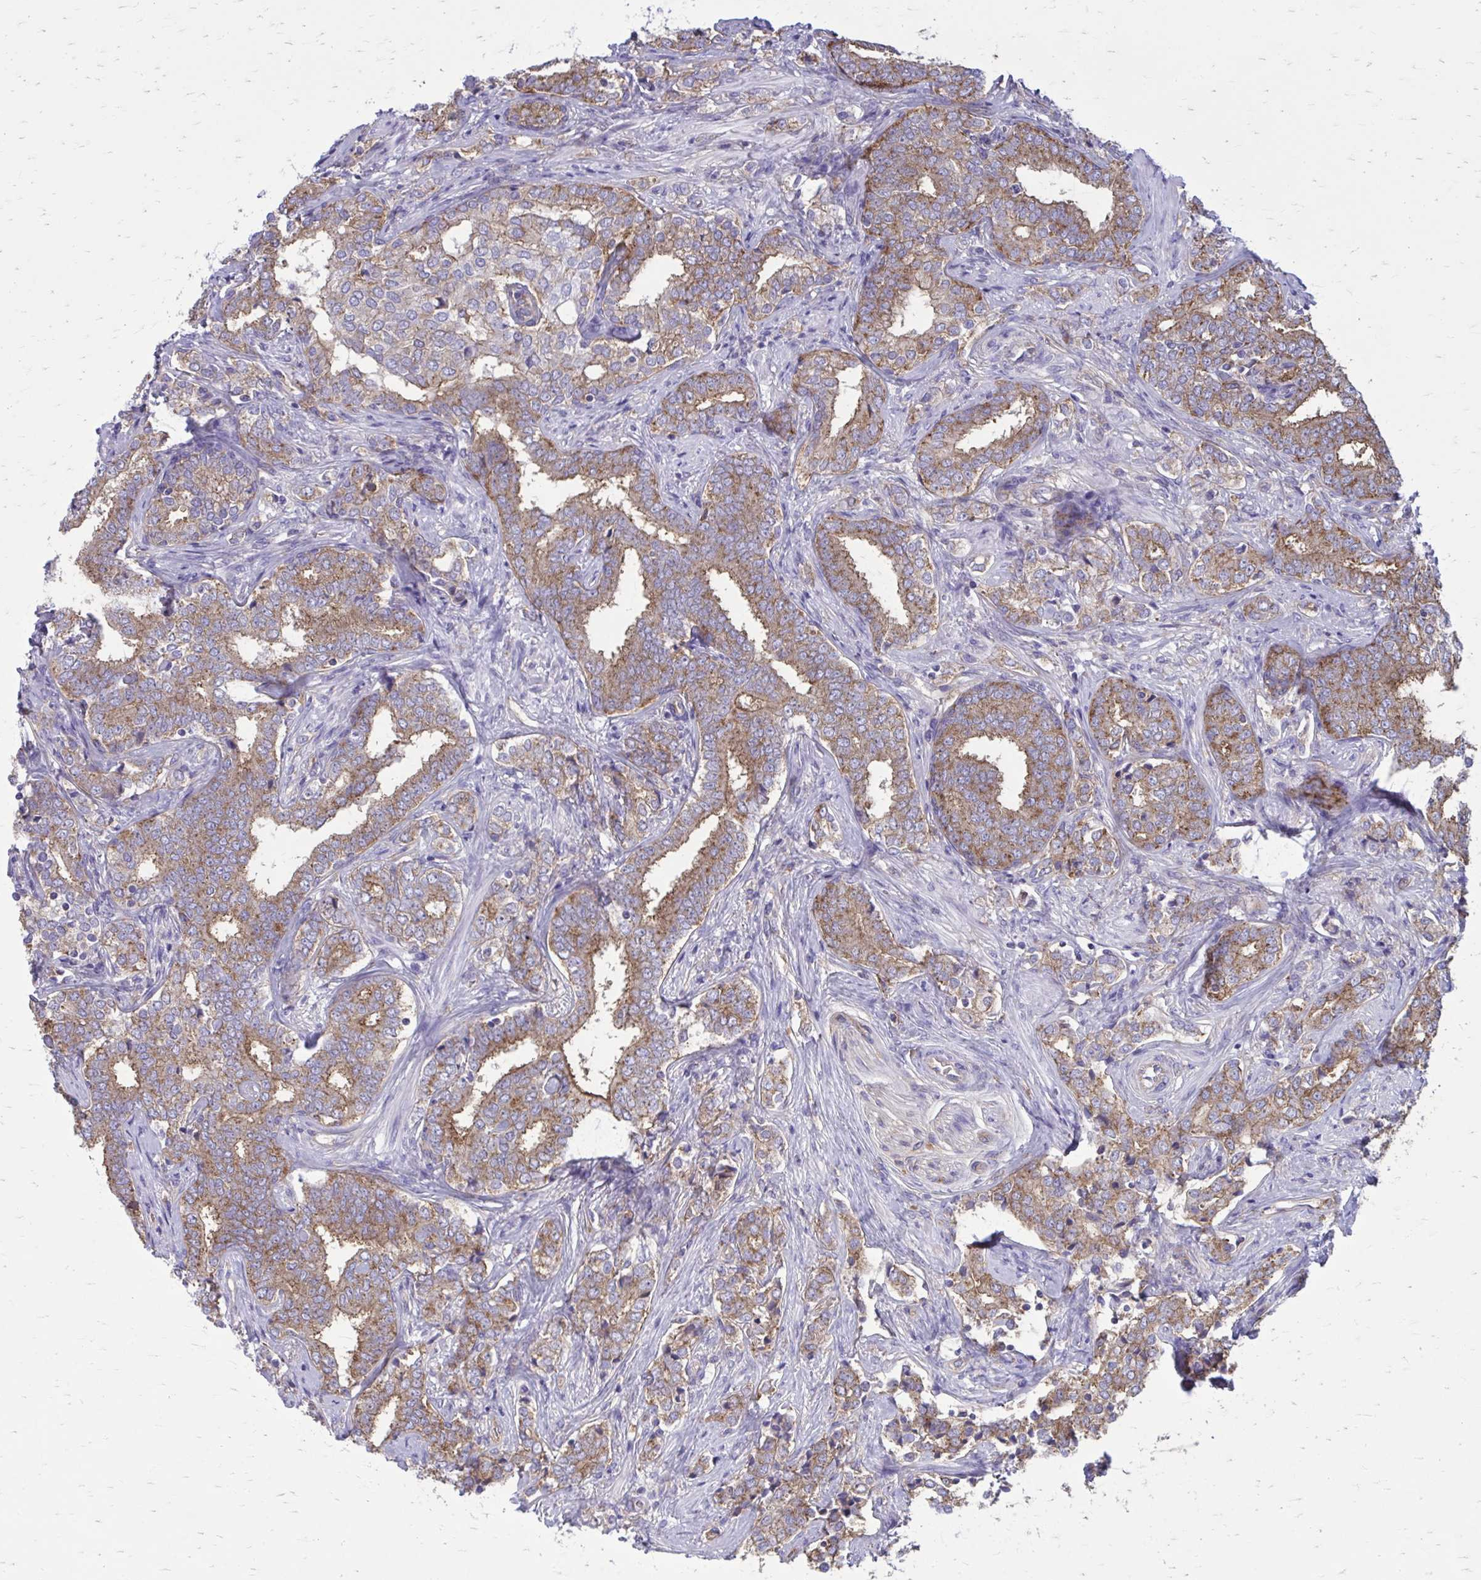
{"staining": {"intensity": "moderate", "quantity": ">75%", "location": "cytoplasmic/membranous"}, "tissue": "prostate cancer", "cell_type": "Tumor cells", "image_type": "cancer", "snomed": [{"axis": "morphology", "description": "Adenocarcinoma, High grade"}, {"axis": "topography", "description": "Prostate"}], "caption": "Immunohistochemical staining of adenocarcinoma (high-grade) (prostate) demonstrates medium levels of moderate cytoplasmic/membranous expression in about >75% of tumor cells.", "gene": "CLTA", "patient": {"sex": "male", "age": 72}}